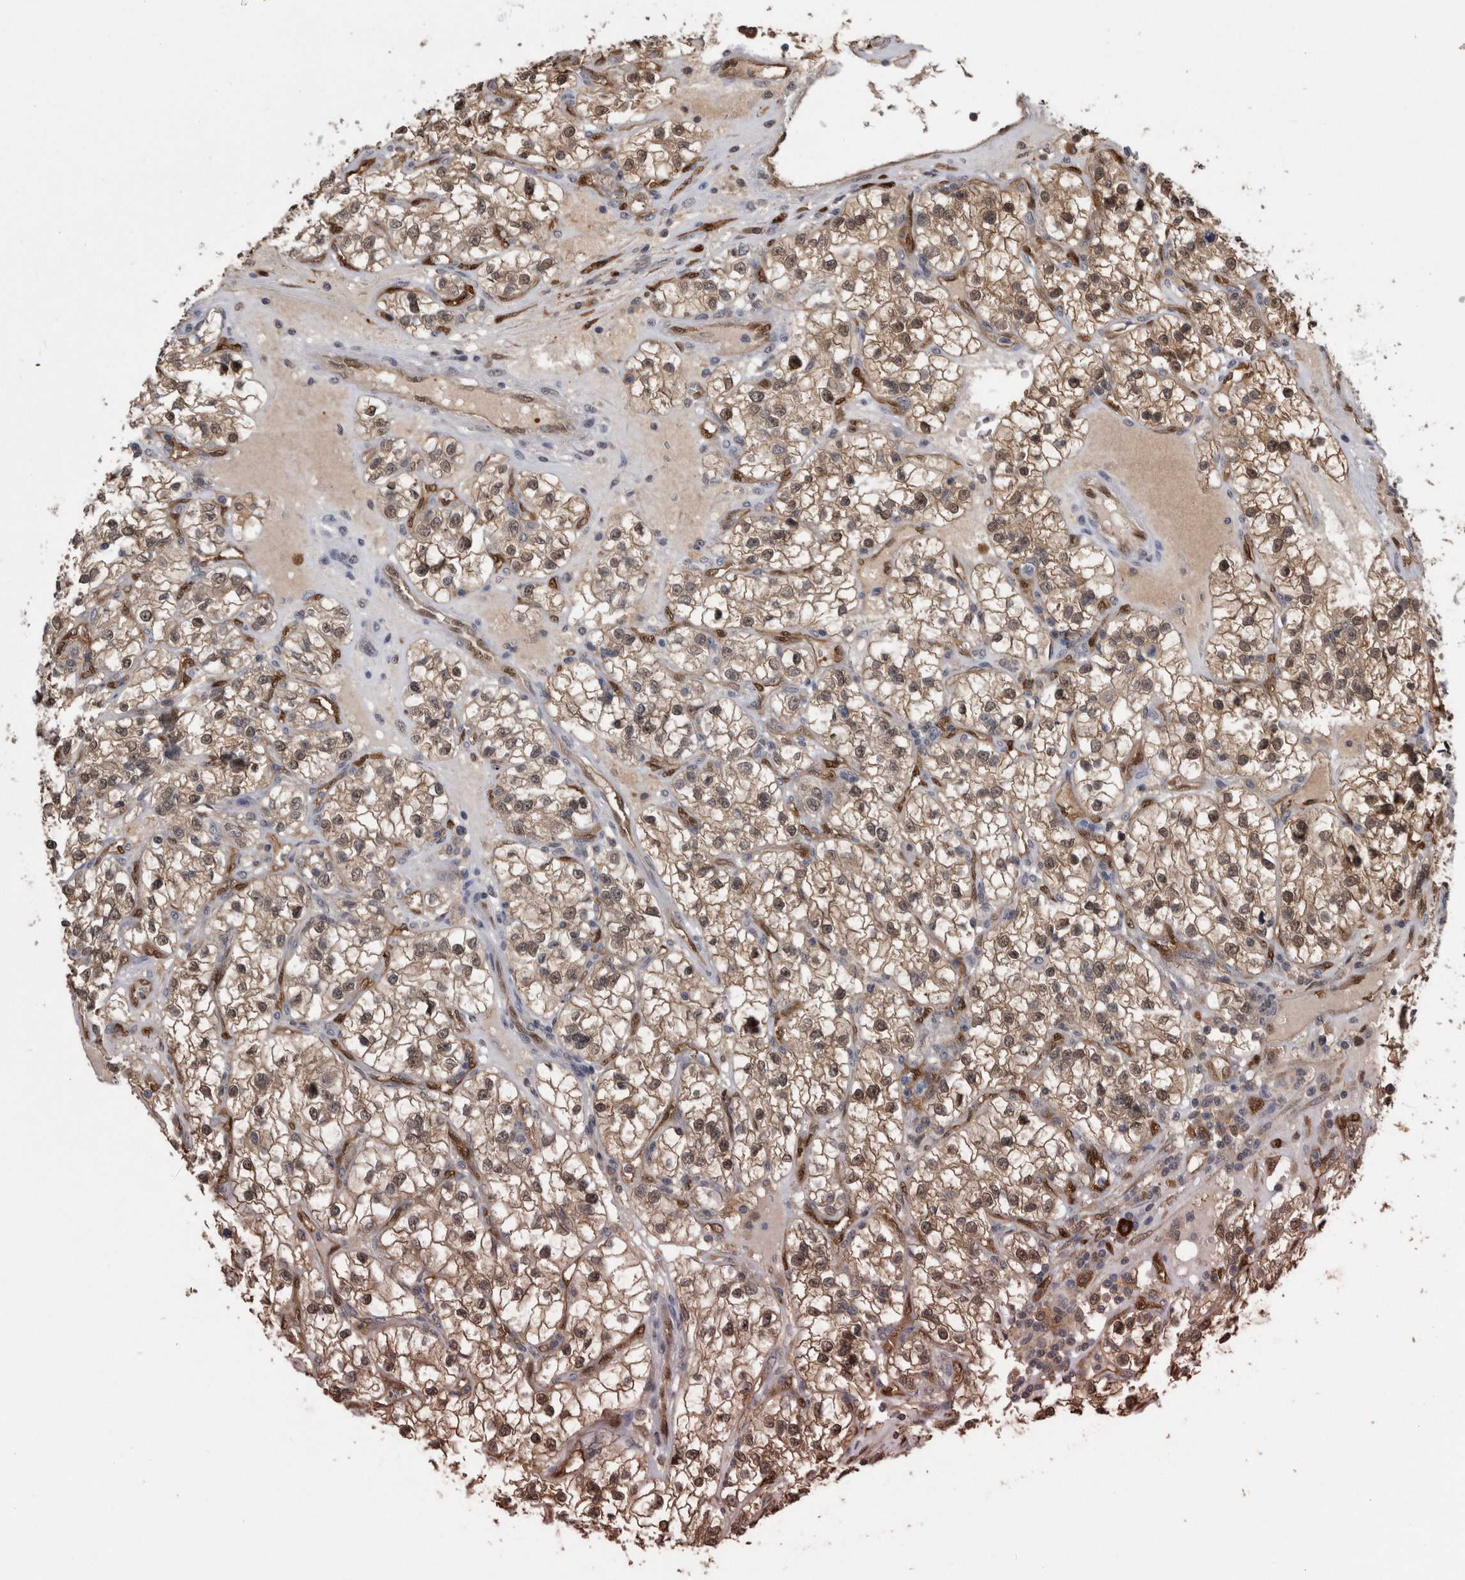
{"staining": {"intensity": "weak", "quantity": ">75%", "location": "cytoplasmic/membranous,nuclear"}, "tissue": "renal cancer", "cell_type": "Tumor cells", "image_type": "cancer", "snomed": [{"axis": "morphology", "description": "Adenocarcinoma, NOS"}, {"axis": "topography", "description": "Kidney"}], "caption": "Protein analysis of renal adenocarcinoma tissue reveals weak cytoplasmic/membranous and nuclear expression in about >75% of tumor cells.", "gene": "LXN", "patient": {"sex": "female", "age": 57}}